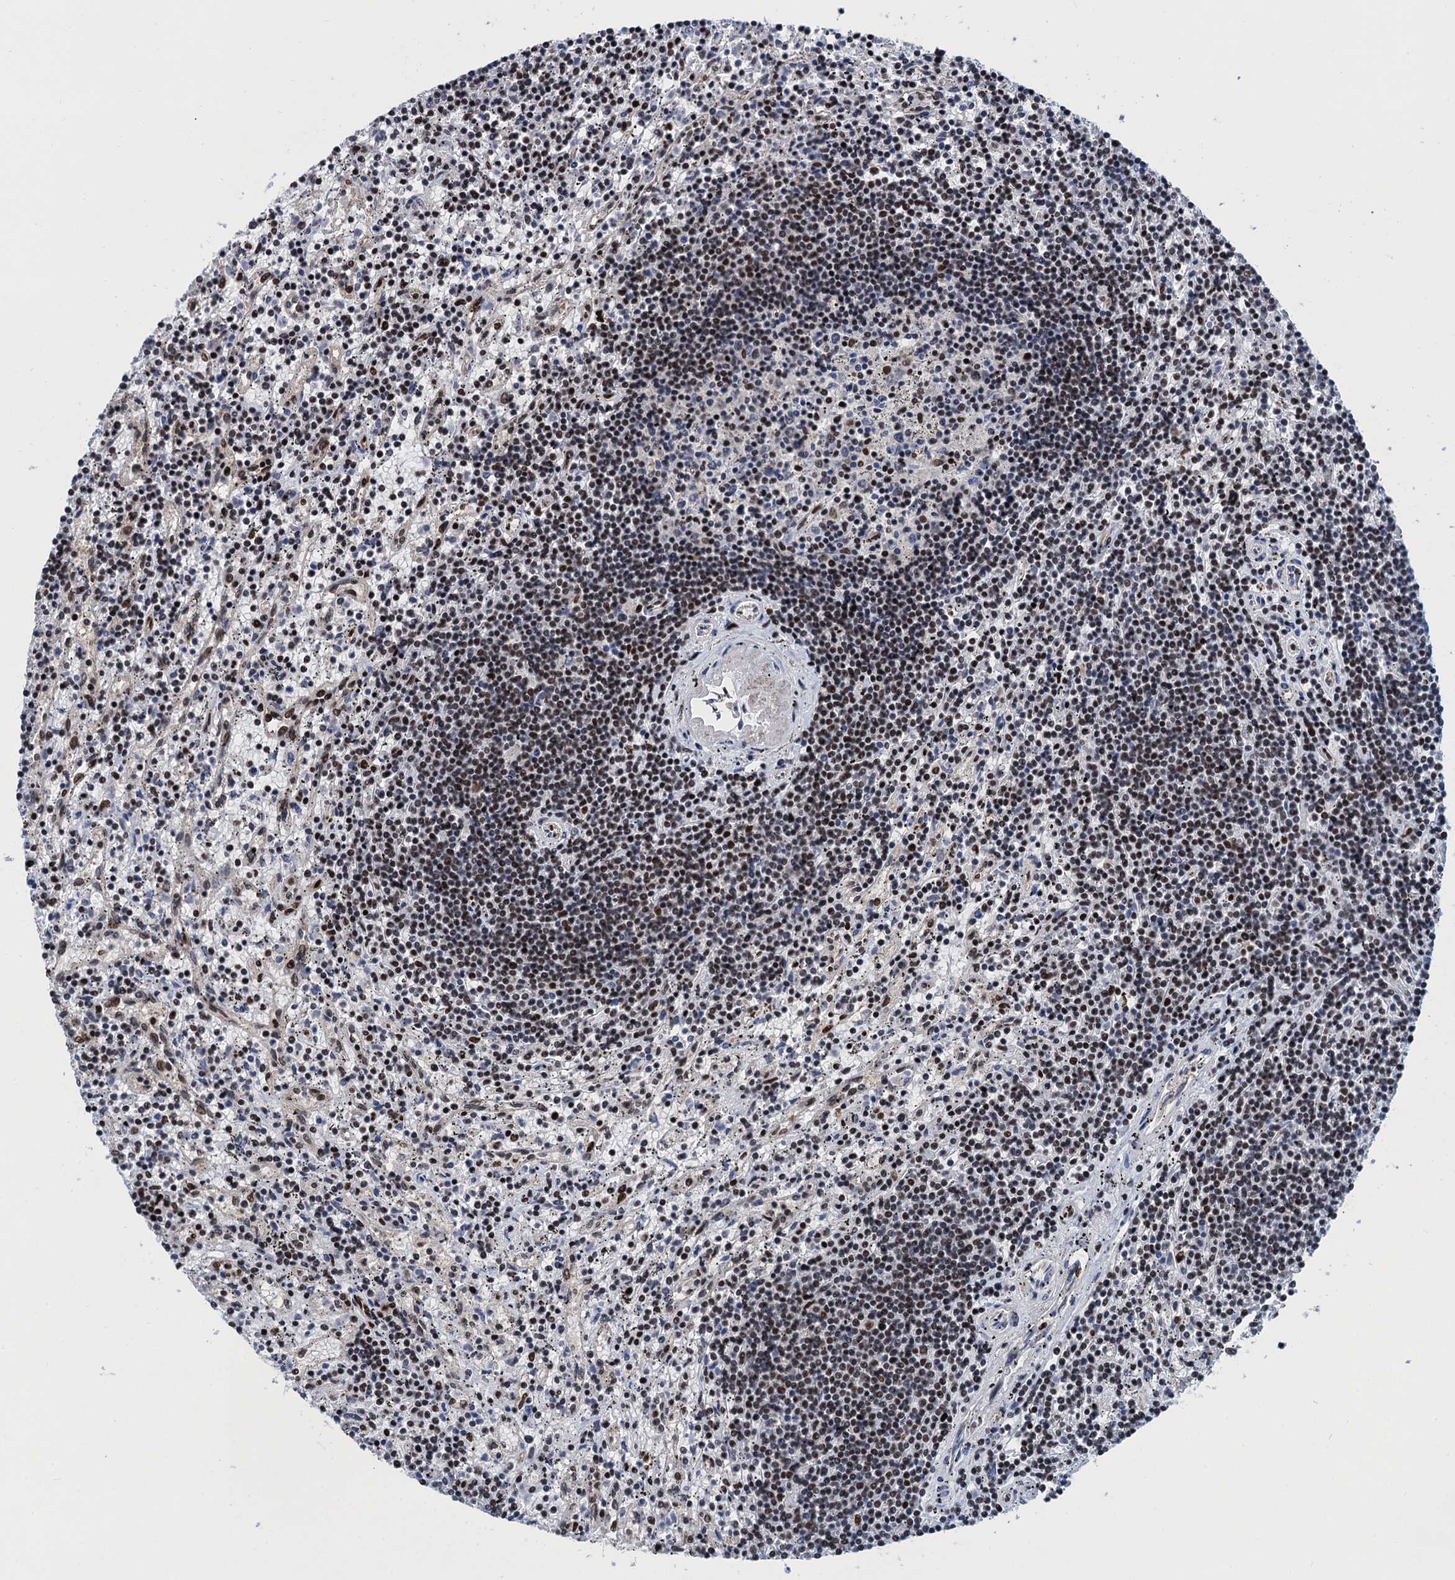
{"staining": {"intensity": "moderate", "quantity": "<25%", "location": "nuclear"}, "tissue": "lymphoma", "cell_type": "Tumor cells", "image_type": "cancer", "snomed": [{"axis": "morphology", "description": "Malignant lymphoma, non-Hodgkin's type, Low grade"}, {"axis": "topography", "description": "Spleen"}], "caption": "Human lymphoma stained with a brown dye reveals moderate nuclear positive positivity in approximately <25% of tumor cells.", "gene": "PPP4R1", "patient": {"sex": "male", "age": 76}}